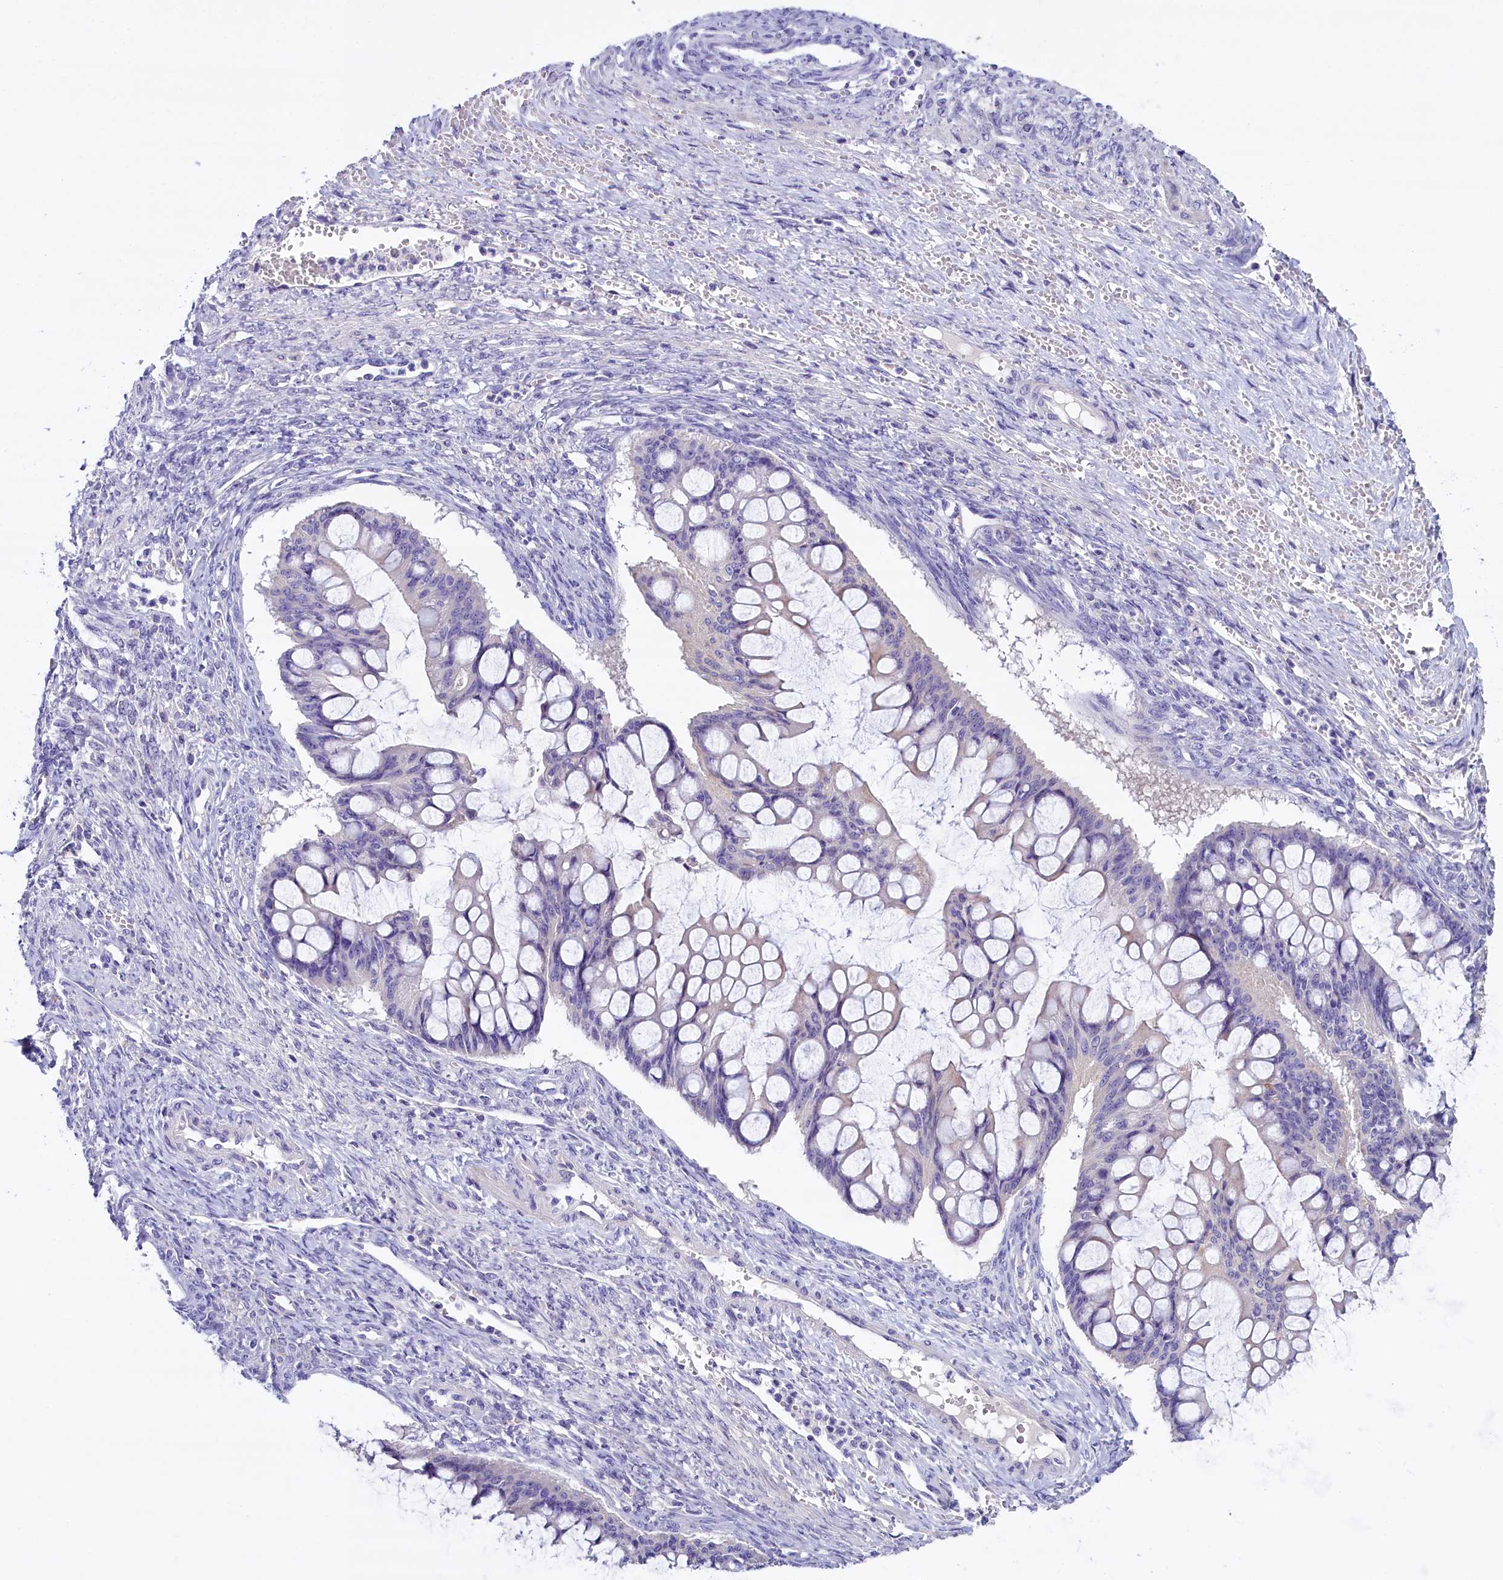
{"staining": {"intensity": "negative", "quantity": "none", "location": "none"}, "tissue": "ovarian cancer", "cell_type": "Tumor cells", "image_type": "cancer", "snomed": [{"axis": "morphology", "description": "Cystadenocarcinoma, mucinous, NOS"}, {"axis": "topography", "description": "Ovary"}], "caption": "Ovarian cancer (mucinous cystadenocarcinoma) was stained to show a protein in brown. There is no significant expression in tumor cells. (DAB immunohistochemistry visualized using brightfield microscopy, high magnification).", "gene": "RTTN", "patient": {"sex": "female", "age": 73}}